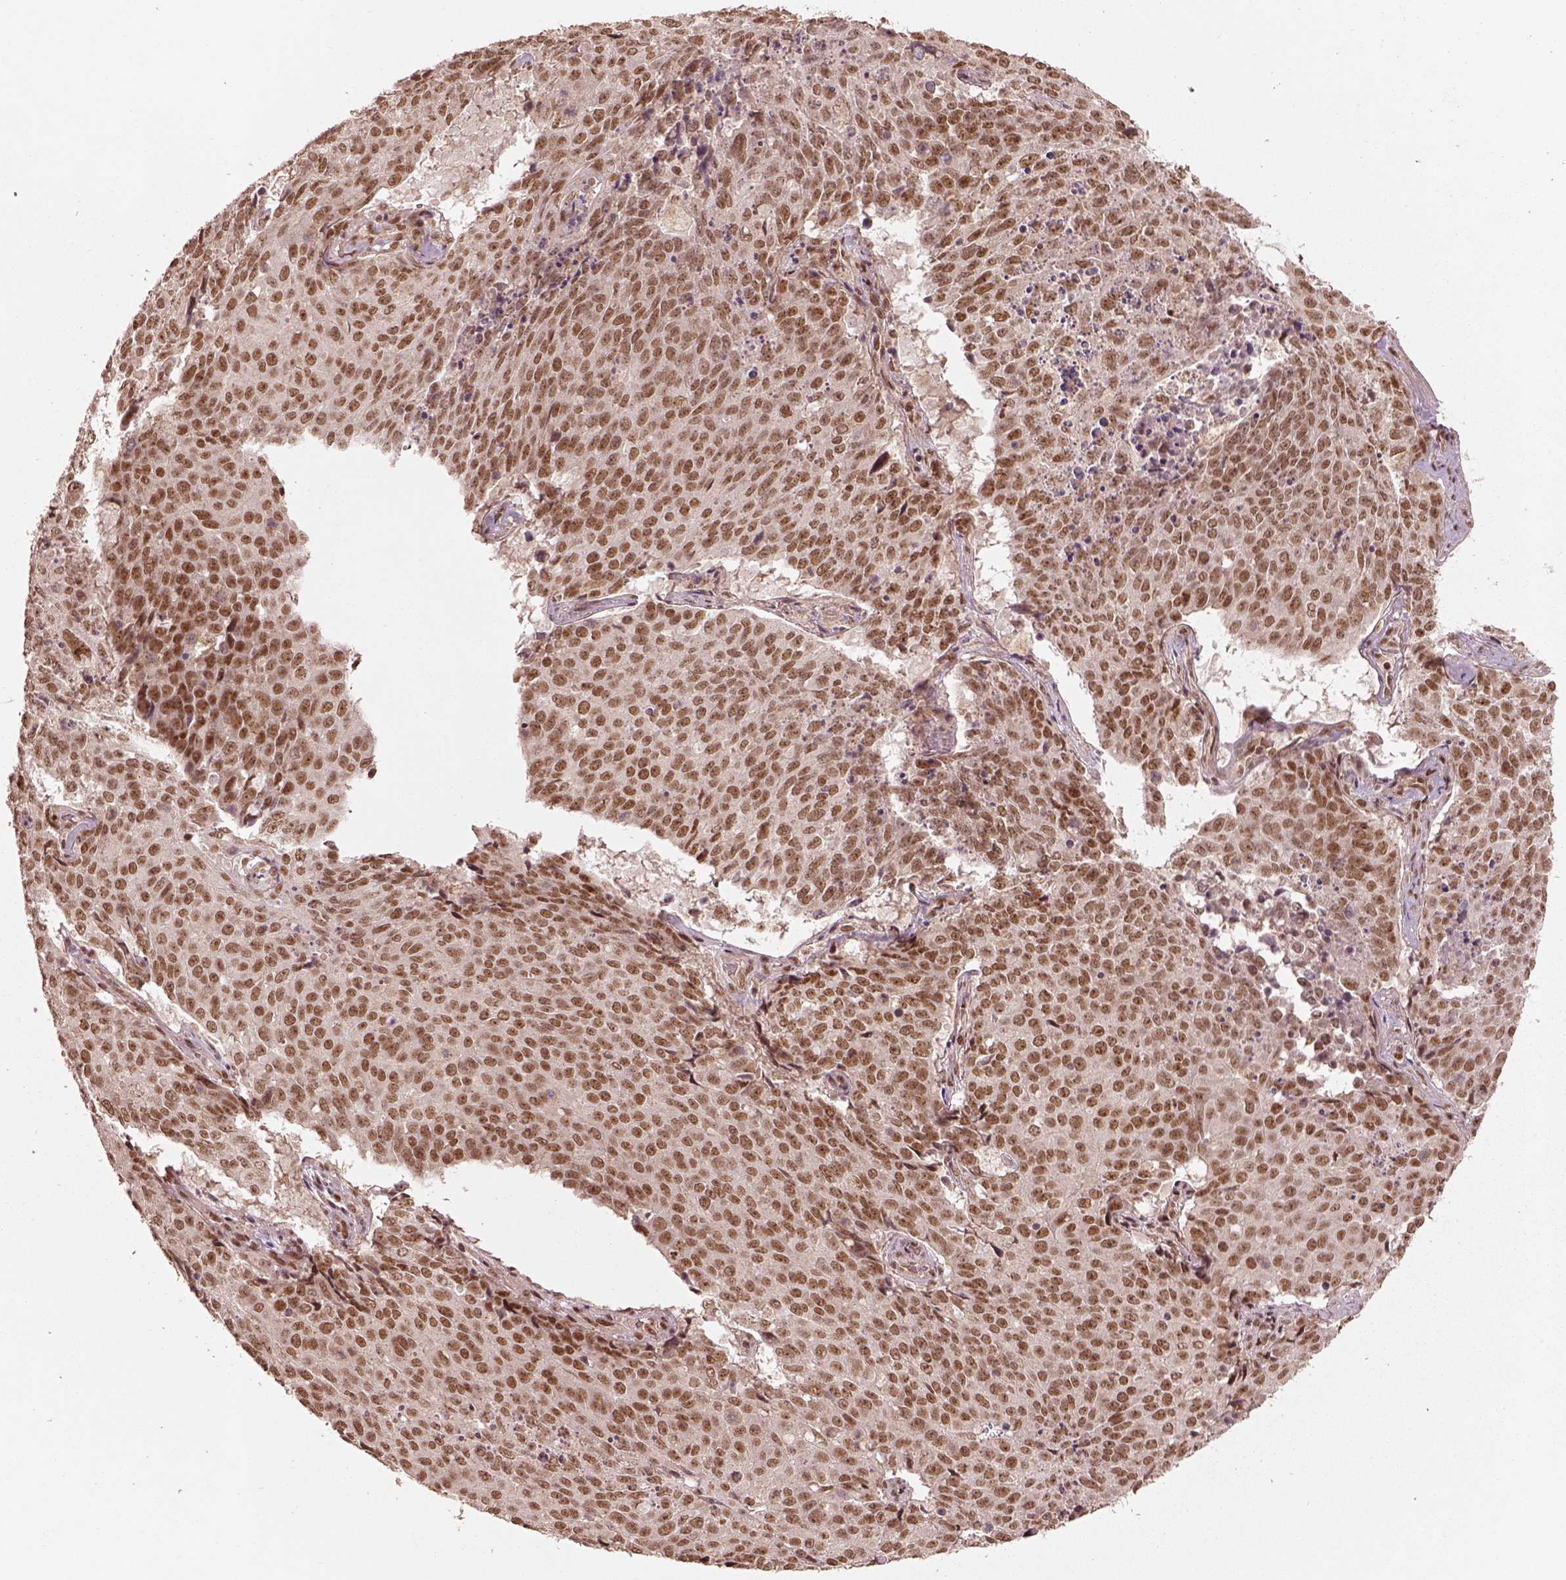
{"staining": {"intensity": "moderate", "quantity": ">75%", "location": "nuclear"}, "tissue": "lung cancer", "cell_type": "Tumor cells", "image_type": "cancer", "snomed": [{"axis": "morphology", "description": "Normal tissue, NOS"}, {"axis": "morphology", "description": "Squamous cell carcinoma, NOS"}, {"axis": "topography", "description": "Bronchus"}, {"axis": "topography", "description": "Lung"}], "caption": "The histopathology image shows staining of lung cancer, revealing moderate nuclear protein expression (brown color) within tumor cells. (DAB (3,3'-diaminobenzidine) IHC with brightfield microscopy, high magnification).", "gene": "BRD9", "patient": {"sex": "male", "age": 64}}